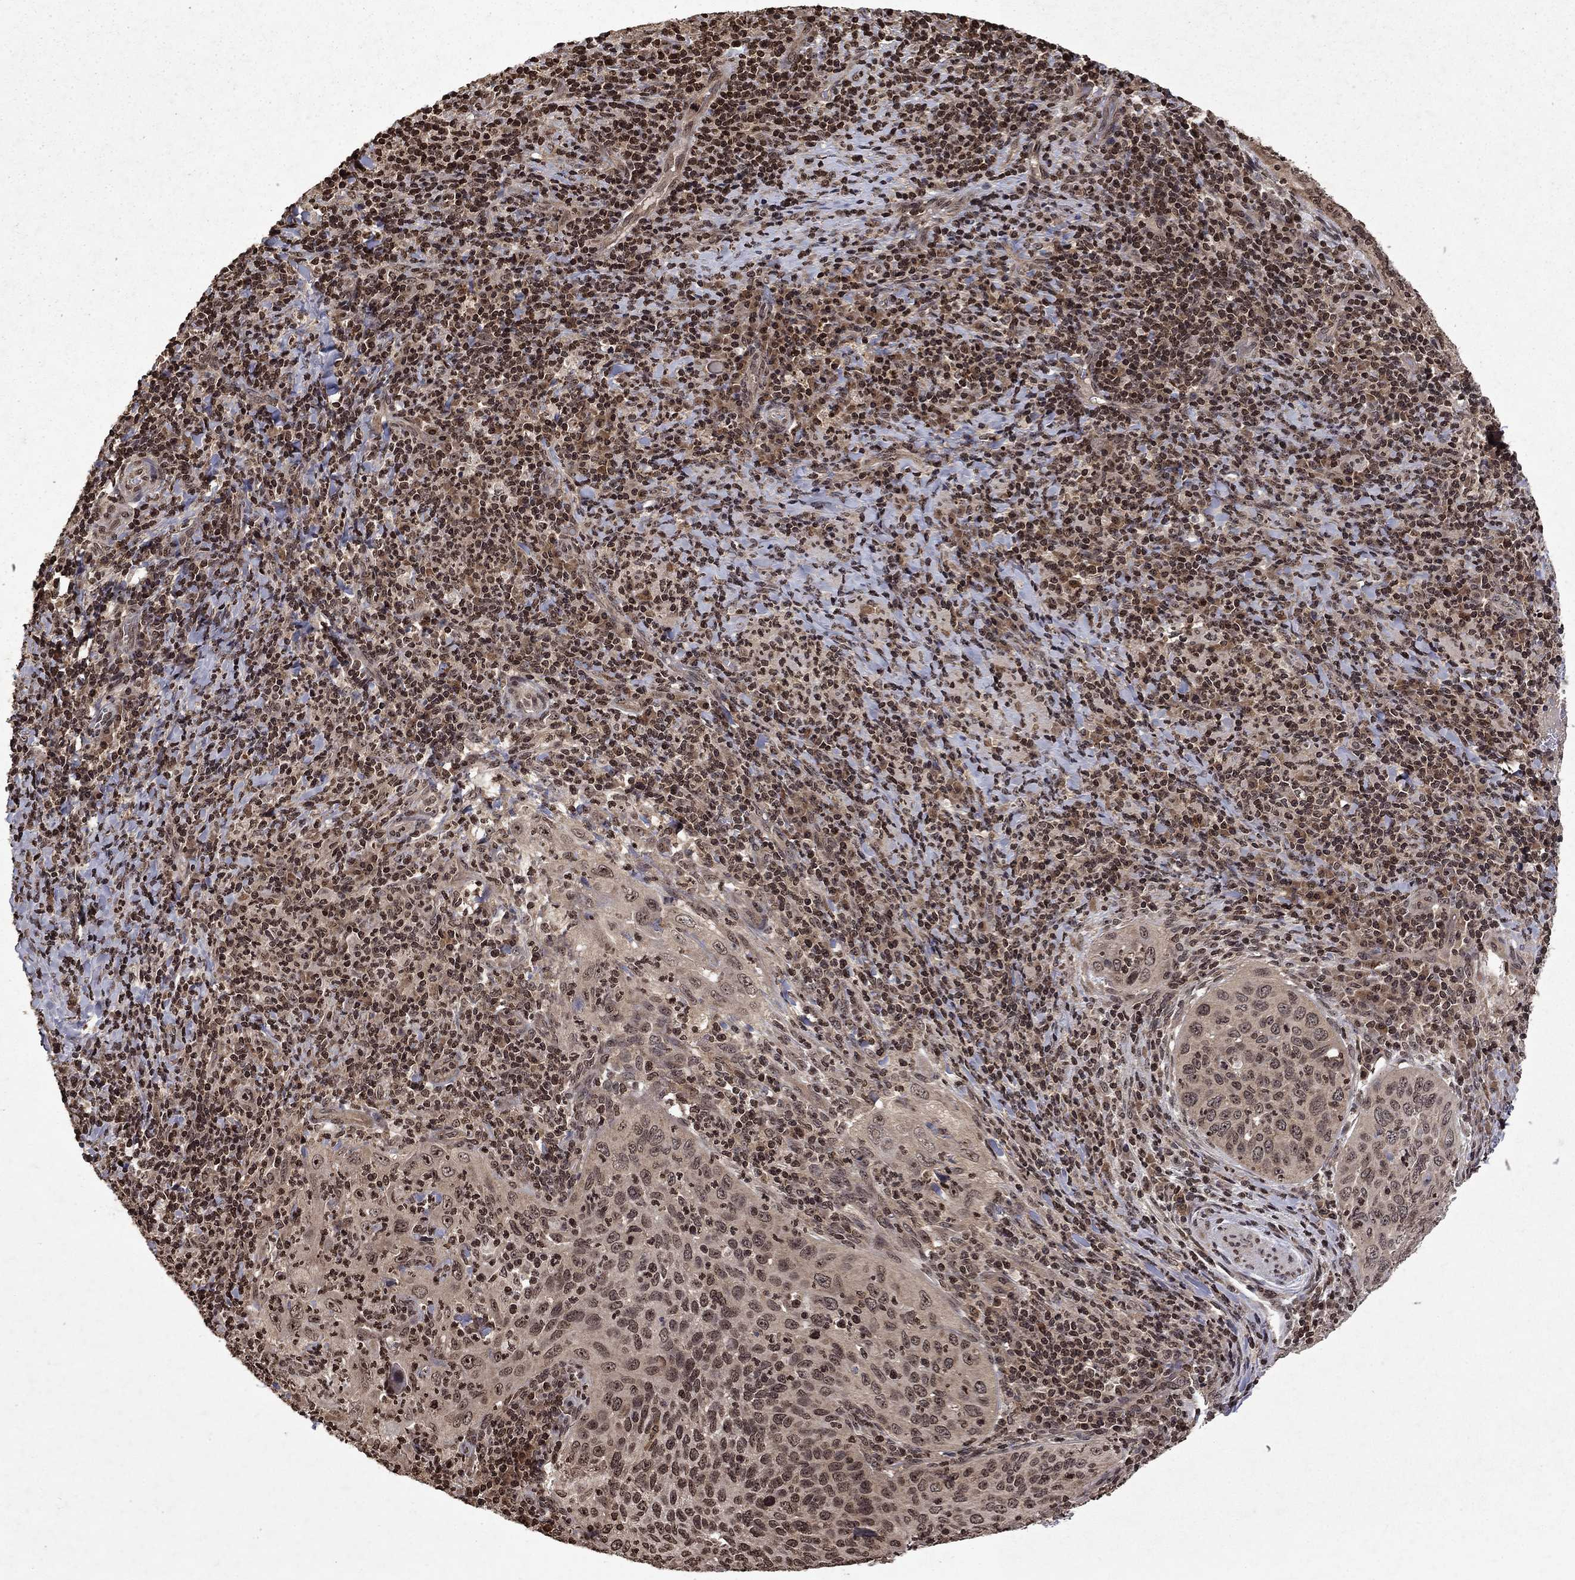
{"staining": {"intensity": "weak", "quantity": "<25%", "location": "nuclear"}, "tissue": "cervical cancer", "cell_type": "Tumor cells", "image_type": "cancer", "snomed": [{"axis": "morphology", "description": "Squamous cell carcinoma, NOS"}, {"axis": "topography", "description": "Cervix"}], "caption": "IHC of human cervical squamous cell carcinoma displays no expression in tumor cells.", "gene": "PIN4", "patient": {"sex": "female", "age": 26}}